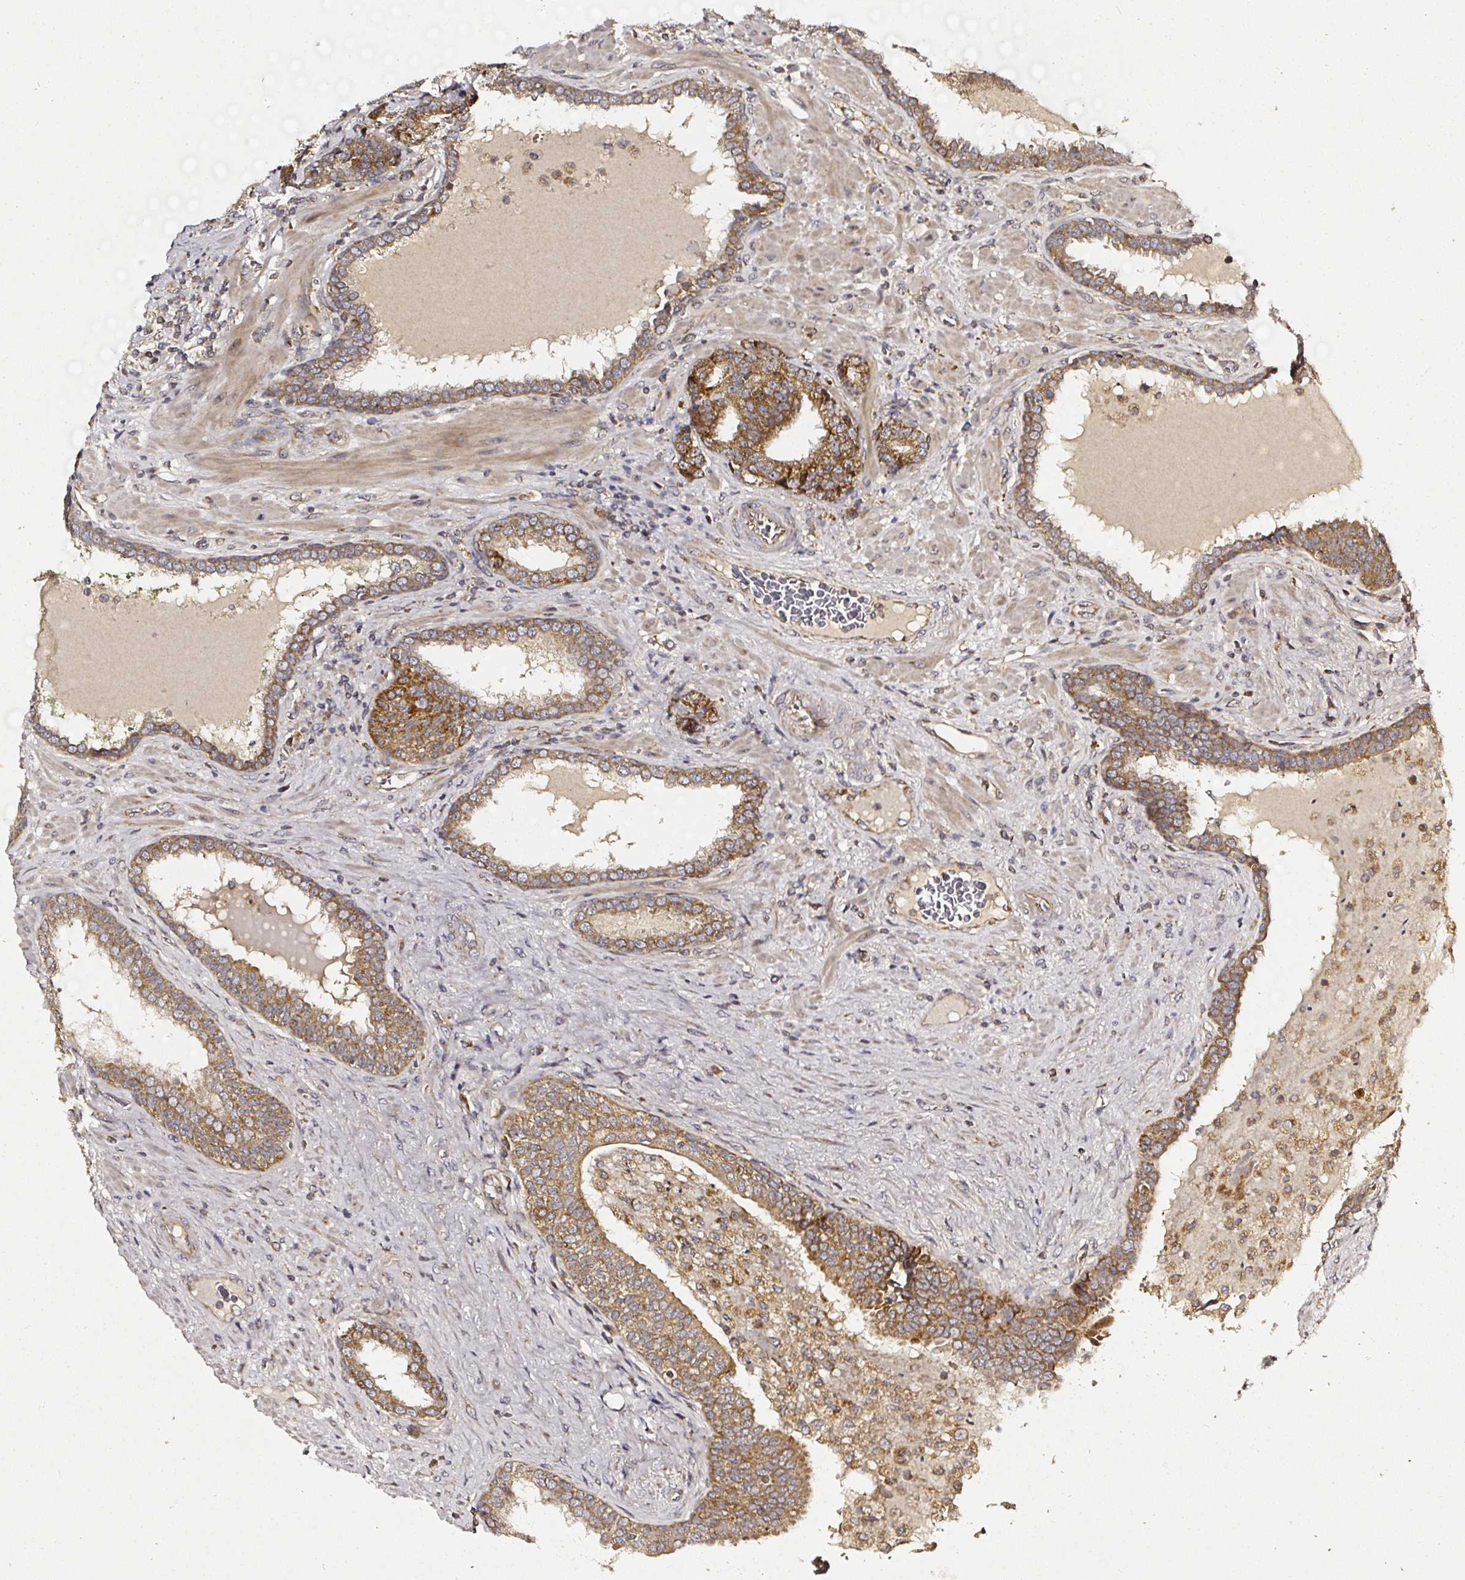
{"staining": {"intensity": "moderate", "quantity": ">75%", "location": "cytoplasmic/membranous"}, "tissue": "prostate cancer", "cell_type": "Tumor cells", "image_type": "cancer", "snomed": [{"axis": "morphology", "description": "Adenocarcinoma, High grade"}, {"axis": "topography", "description": "Prostate"}], "caption": "Immunohistochemistry photomicrograph of neoplastic tissue: prostate cancer stained using IHC exhibits medium levels of moderate protein expression localized specifically in the cytoplasmic/membranous of tumor cells, appearing as a cytoplasmic/membranous brown color.", "gene": "ATAD3B", "patient": {"sex": "male", "age": 72}}